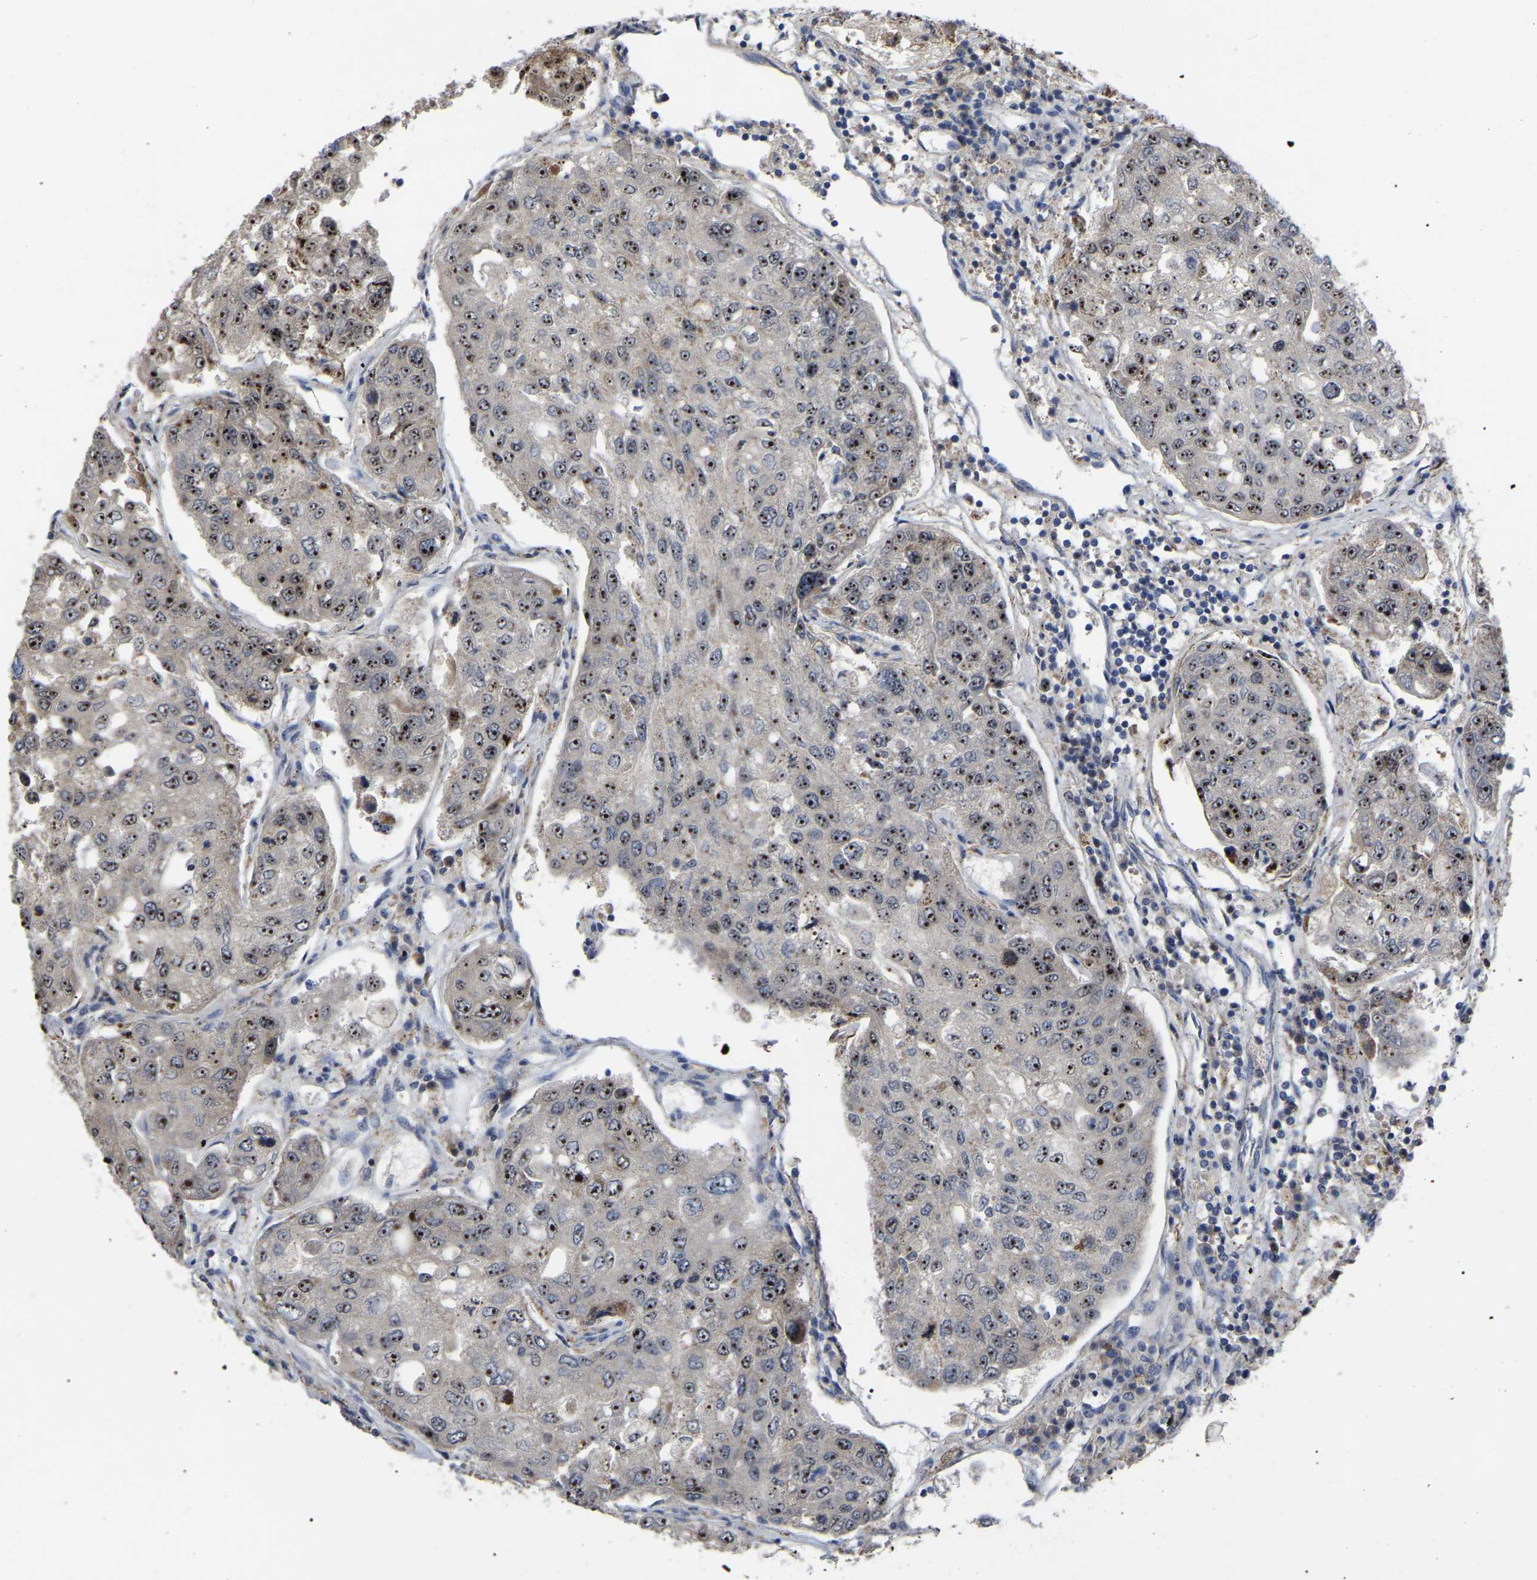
{"staining": {"intensity": "strong", "quantity": ">75%", "location": "nuclear"}, "tissue": "urothelial cancer", "cell_type": "Tumor cells", "image_type": "cancer", "snomed": [{"axis": "morphology", "description": "Urothelial carcinoma, High grade"}, {"axis": "topography", "description": "Lymph node"}, {"axis": "topography", "description": "Urinary bladder"}], "caption": "A high-resolution histopathology image shows immunohistochemistry staining of urothelial cancer, which reveals strong nuclear expression in approximately >75% of tumor cells.", "gene": "NOP53", "patient": {"sex": "male", "age": 51}}